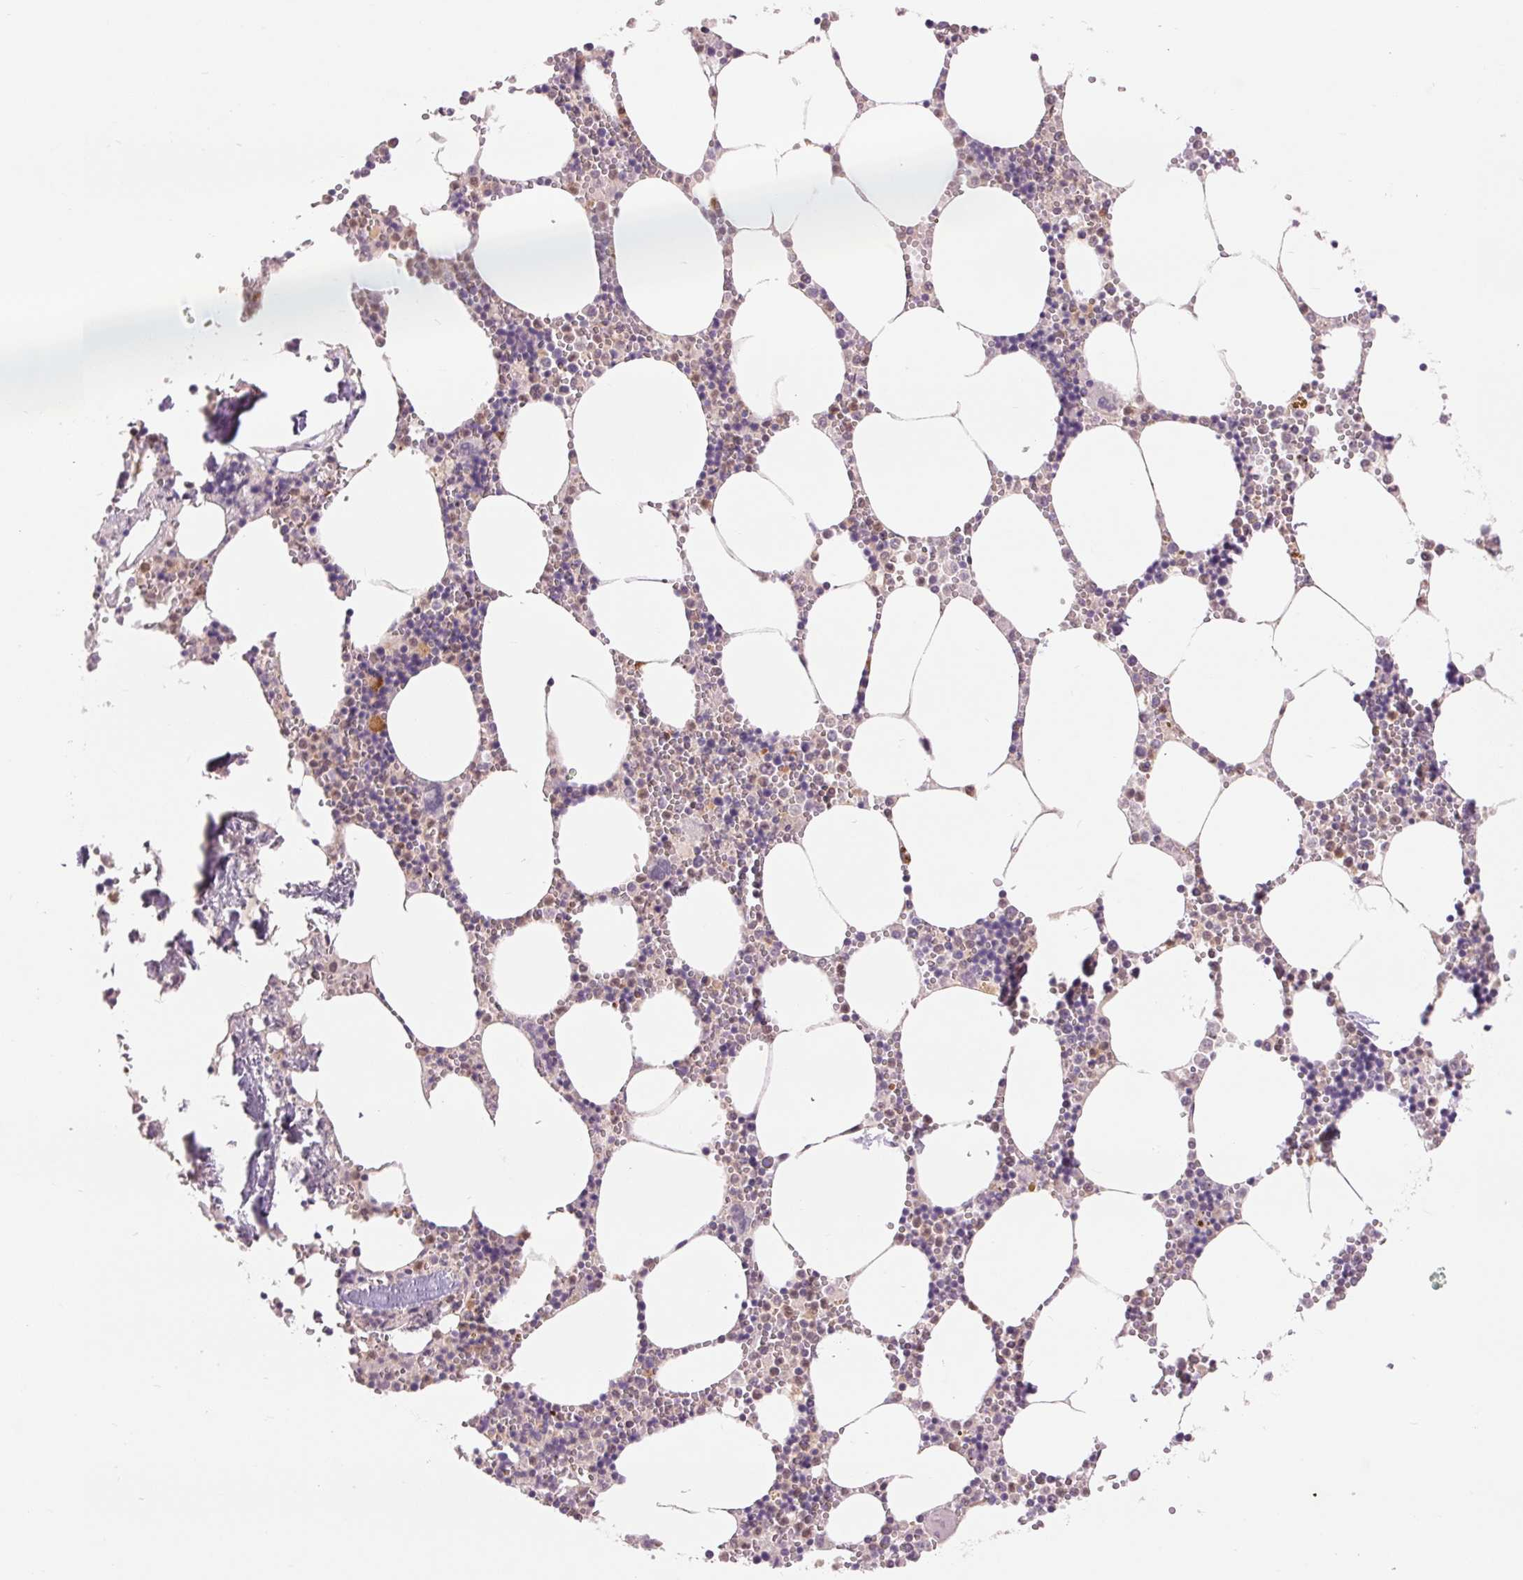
{"staining": {"intensity": "weak", "quantity": "<25%", "location": "cytoplasmic/membranous"}, "tissue": "bone marrow", "cell_type": "Hematopoietic cells", "image_type": "normal", "snomed": [{"axis": "morphology", "description": "Normal tissue, NOS"}, {"axis": "topography", "description": "Bone marrow"}], "caption": "The photomicrograph displays no staining of hematopoietic cells in normal bone marrow. The staining was performed using DAB to visualize the protein expression in brown, while the nuclei were stained in blue with hematoxylin (Magnification: 20x).", "gene": "RANBP3L", "patient": {"sex": "male", "age": 54}}